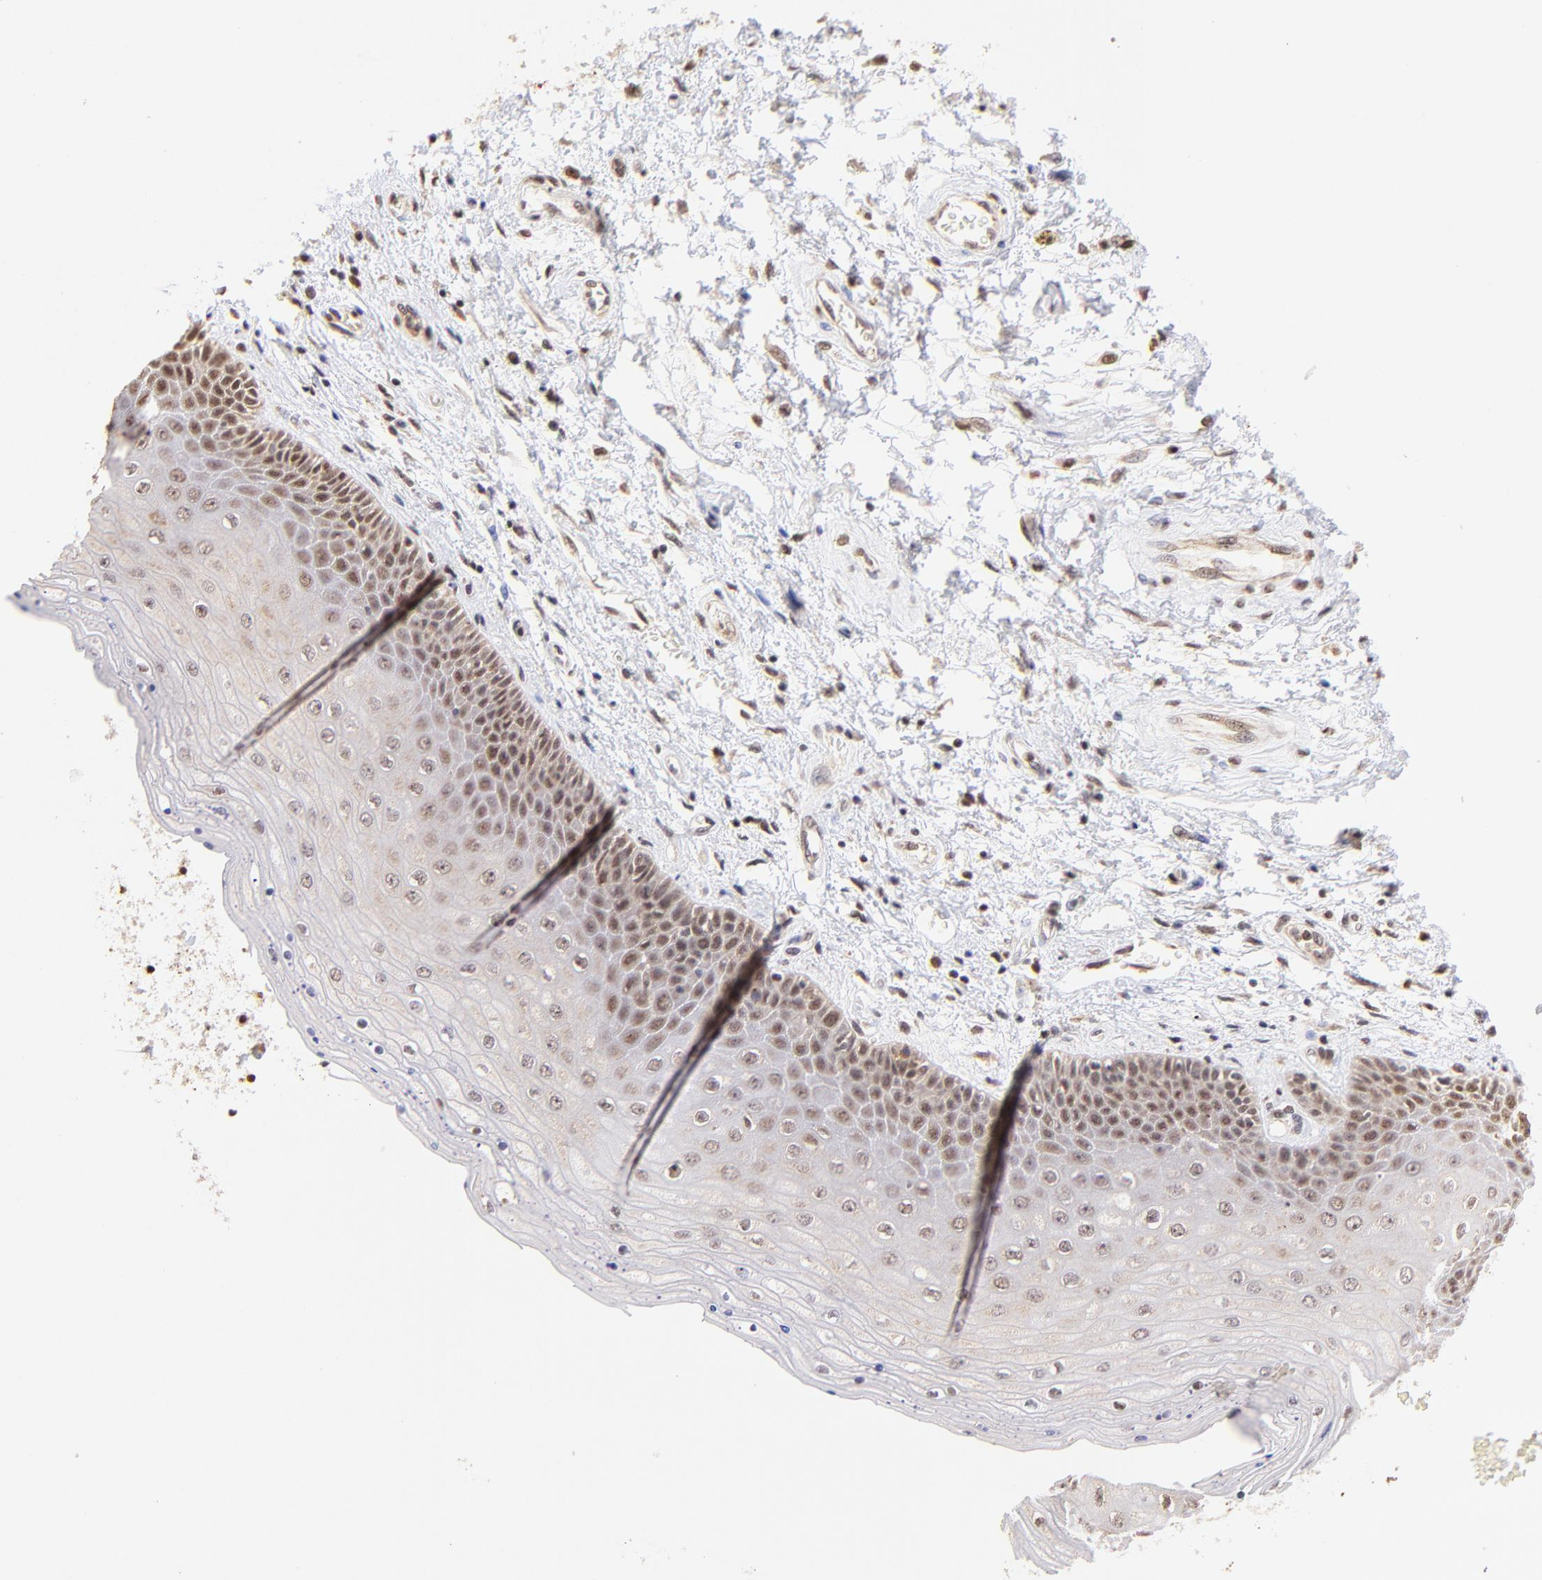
{"staining": {"intensity": "moderate", "quantity": ">75%", "location": "nuclear"}, "tissue": "skin", "cell_type": "Epidermal cells", "image_type": "normal", "snomed": [{"axis": "morphology", "description": "Normal tissue, NOS"}, {"axis": "topography", "description": "Anal"}], "caption": "A medium amount of moderate nuclear staining is seen in approximately >75% of epidermal cells in unremarkable skin.", "gene": "ZNF670", "patient": {"sex": "female", "age": 46}}